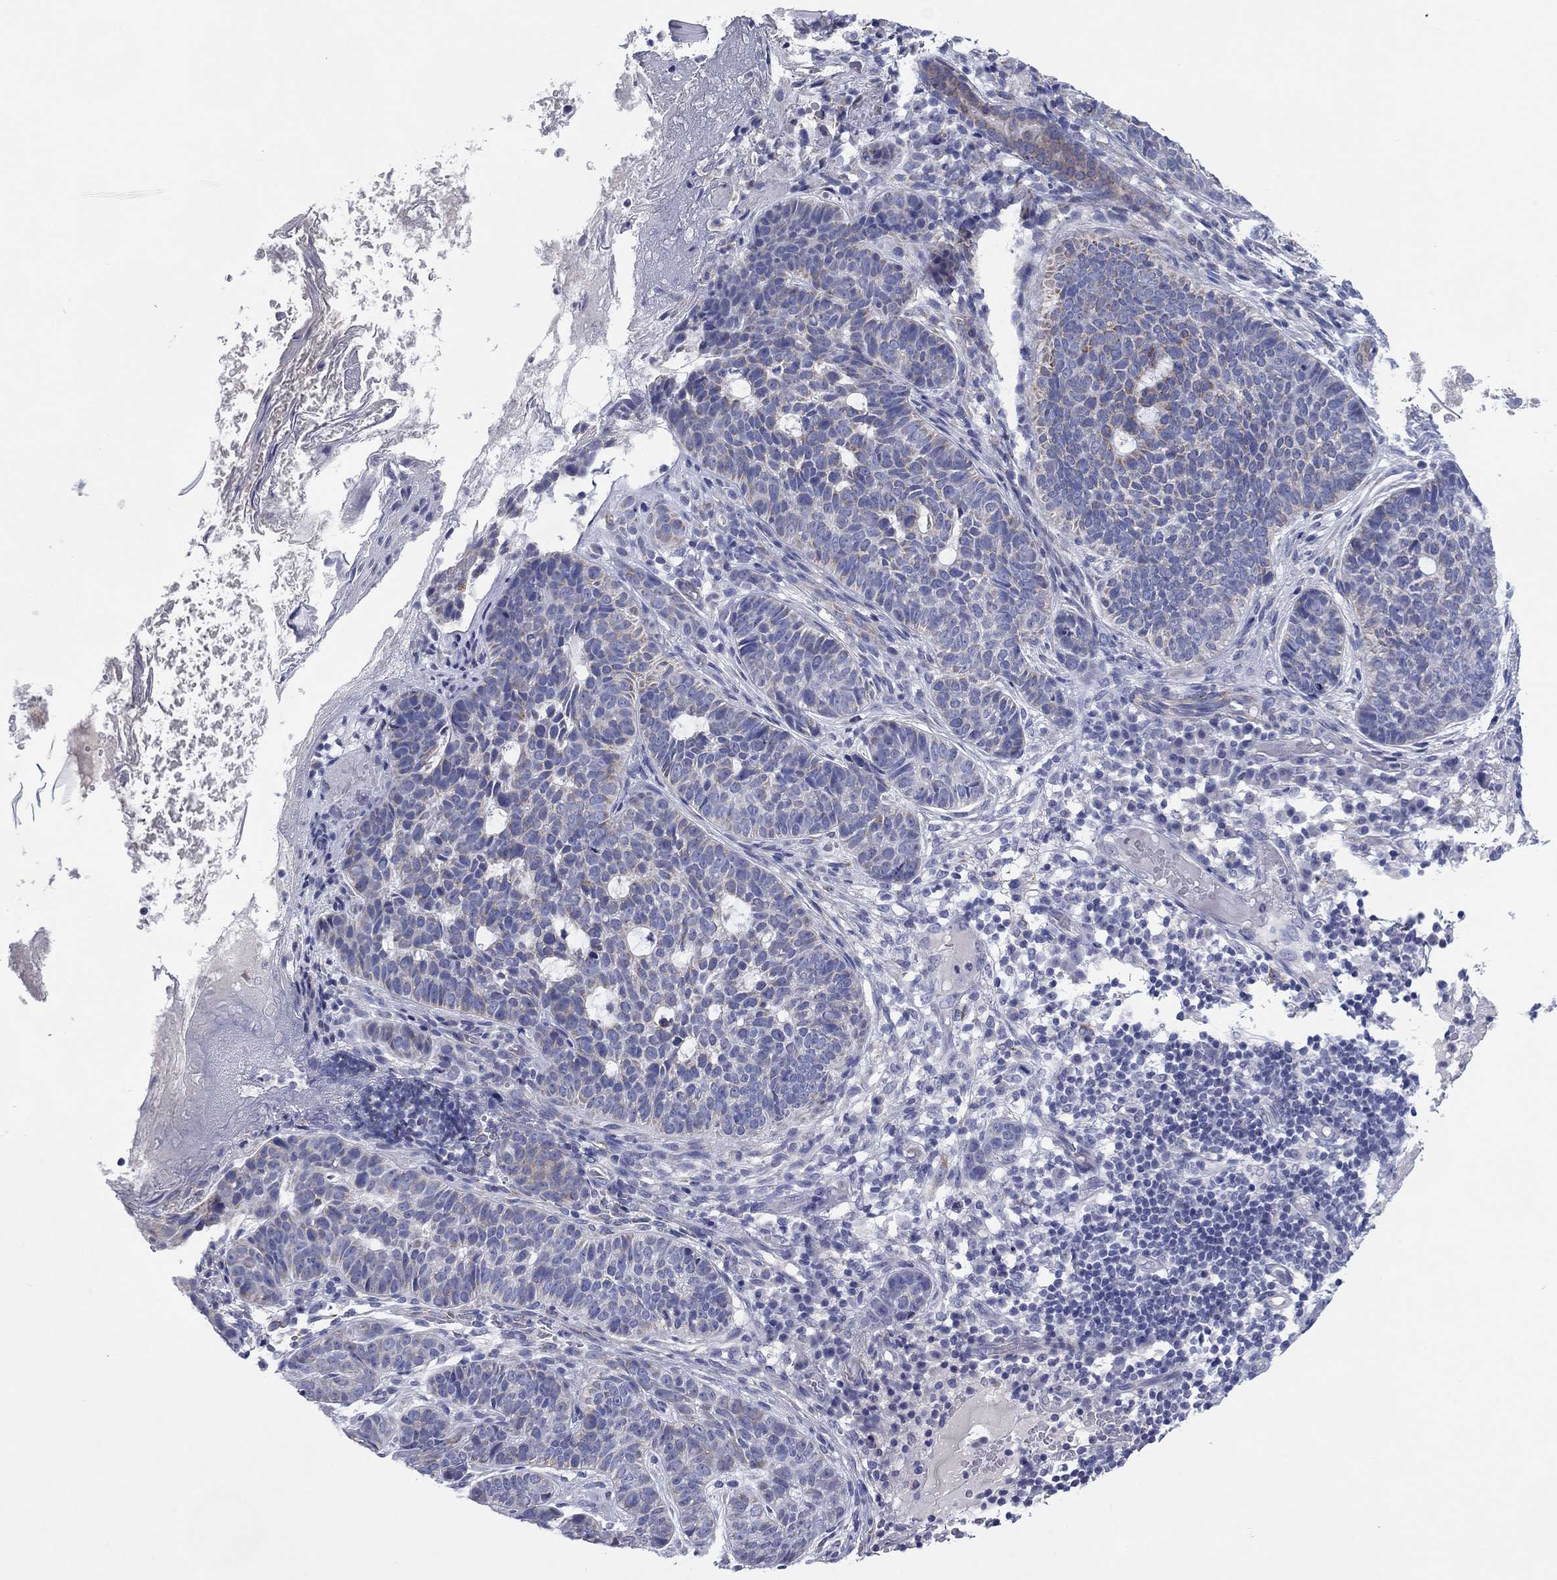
{"staining": {"intensity": "weak", "quantity": "25%-75%", "location": "cytoplasmic/membranous"}, "tissue": "skin cancer", "cell_type": "Tumor cells", "image_type": "cancer", "snomed": [{"axis": "morphology", "description": "Basal cell carcinoma"}, {"axis": "topography", "description": "Skin"}], "caption": "Skin basal cell carcinoma stained with DAB (3,3'-diaminobenzidine) immunohistochemistry (IHC) reveals low levels of weak cytoplasmic/membranous expression in approximately 25%-75% of tumor cells.", "gene": "MGST3", "patient": {"sex": "female", "age": 69}}